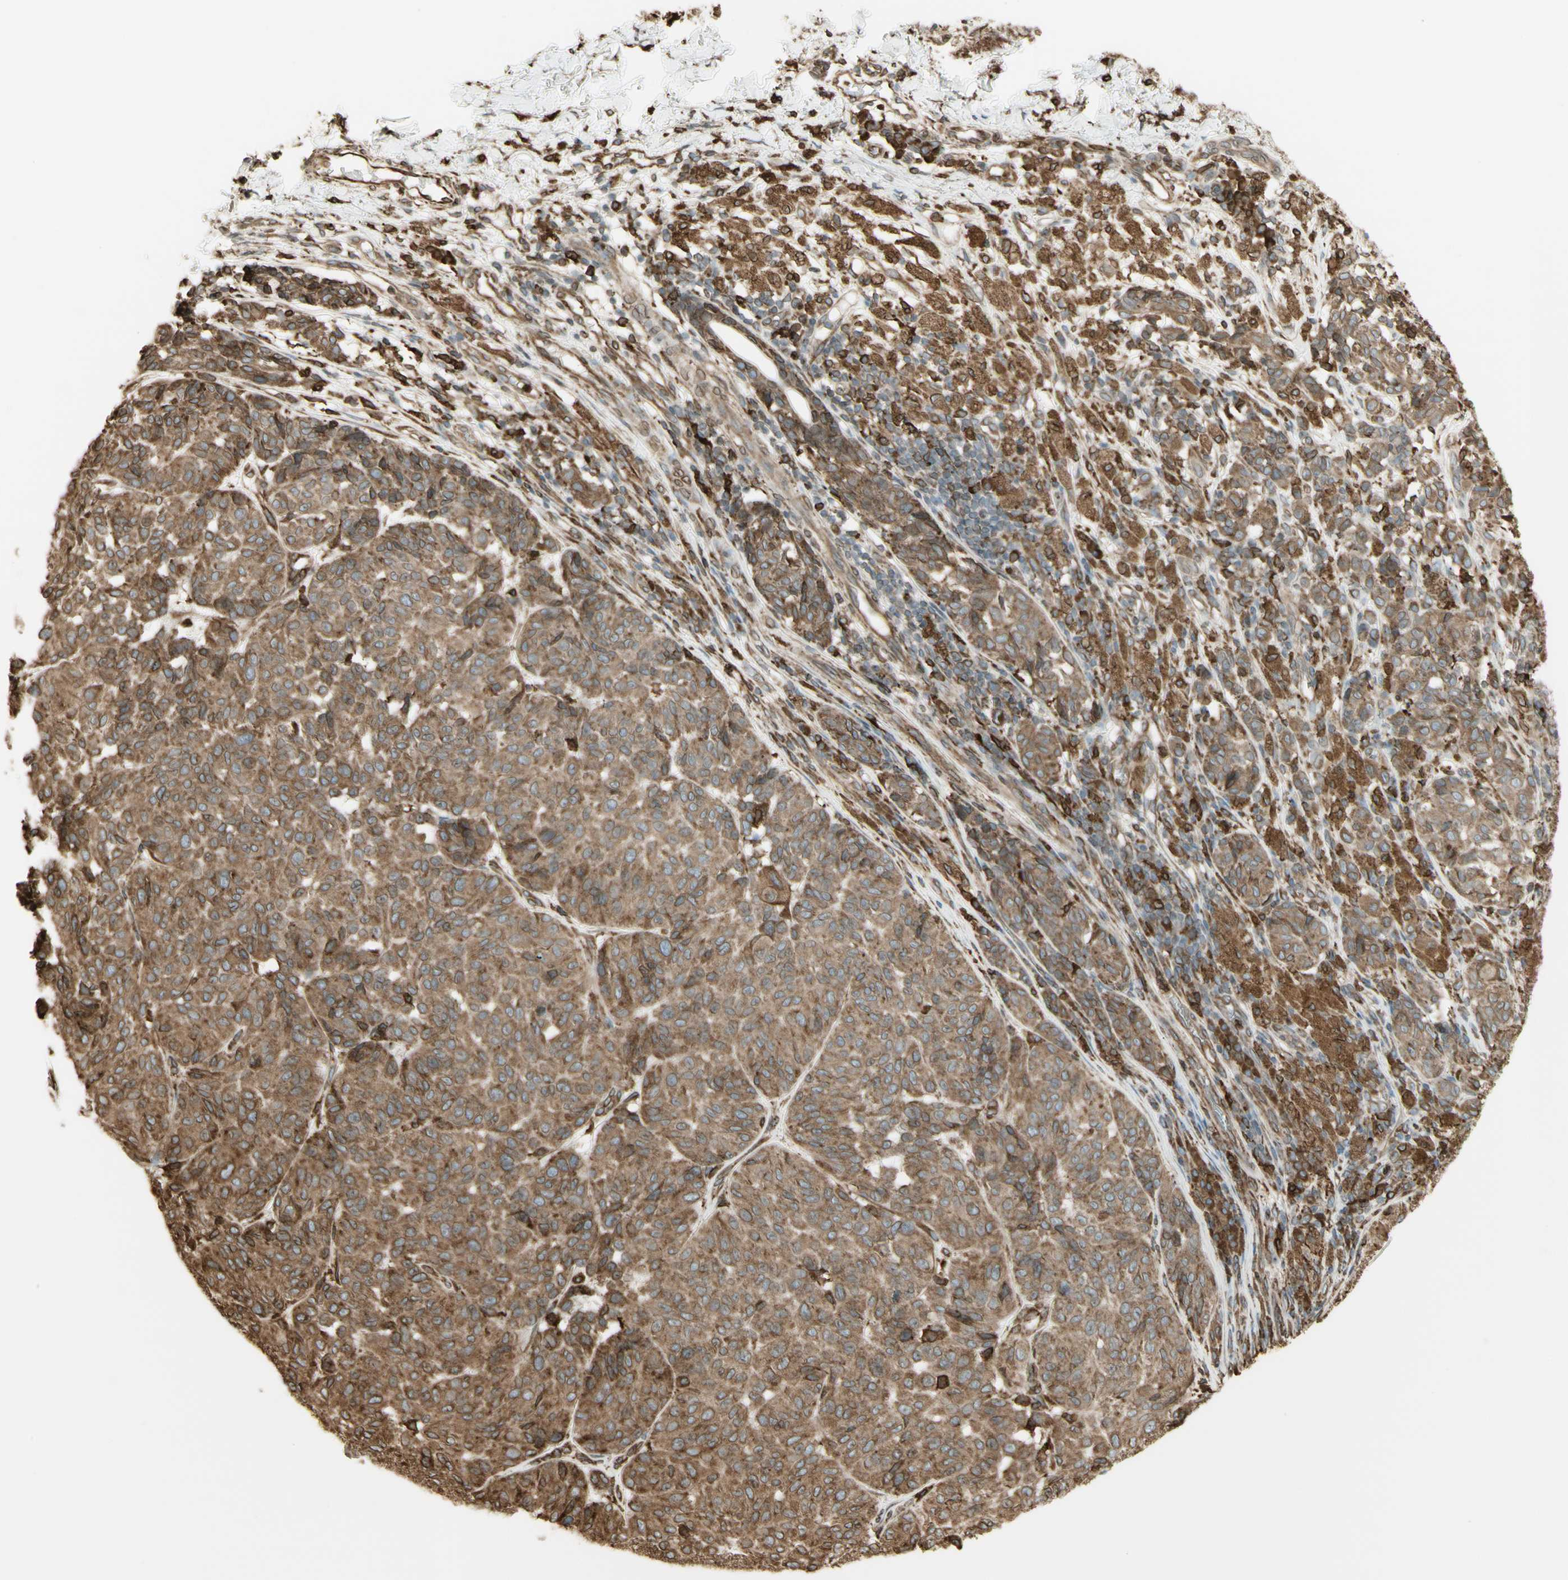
{"staining": {"intensity": "moderate", "quantity": ">75%", "location": "cytoplasmic/membranous"}, "tissue": "melanoma", "cell_type": "Tumor cells", "image_type": "cancer", "snomed": [{"axis": "morphology", "description": "Malignant melanoma, NOS"}, {"axis": "topography", "description": "Skin"}], "caption": "A brown stain labels moderate cytoplasmic/membranous positivity of a protein in melanoma tumor cells.", "gene": "CANX", "patient": {"sex": "female", "age": 46}}